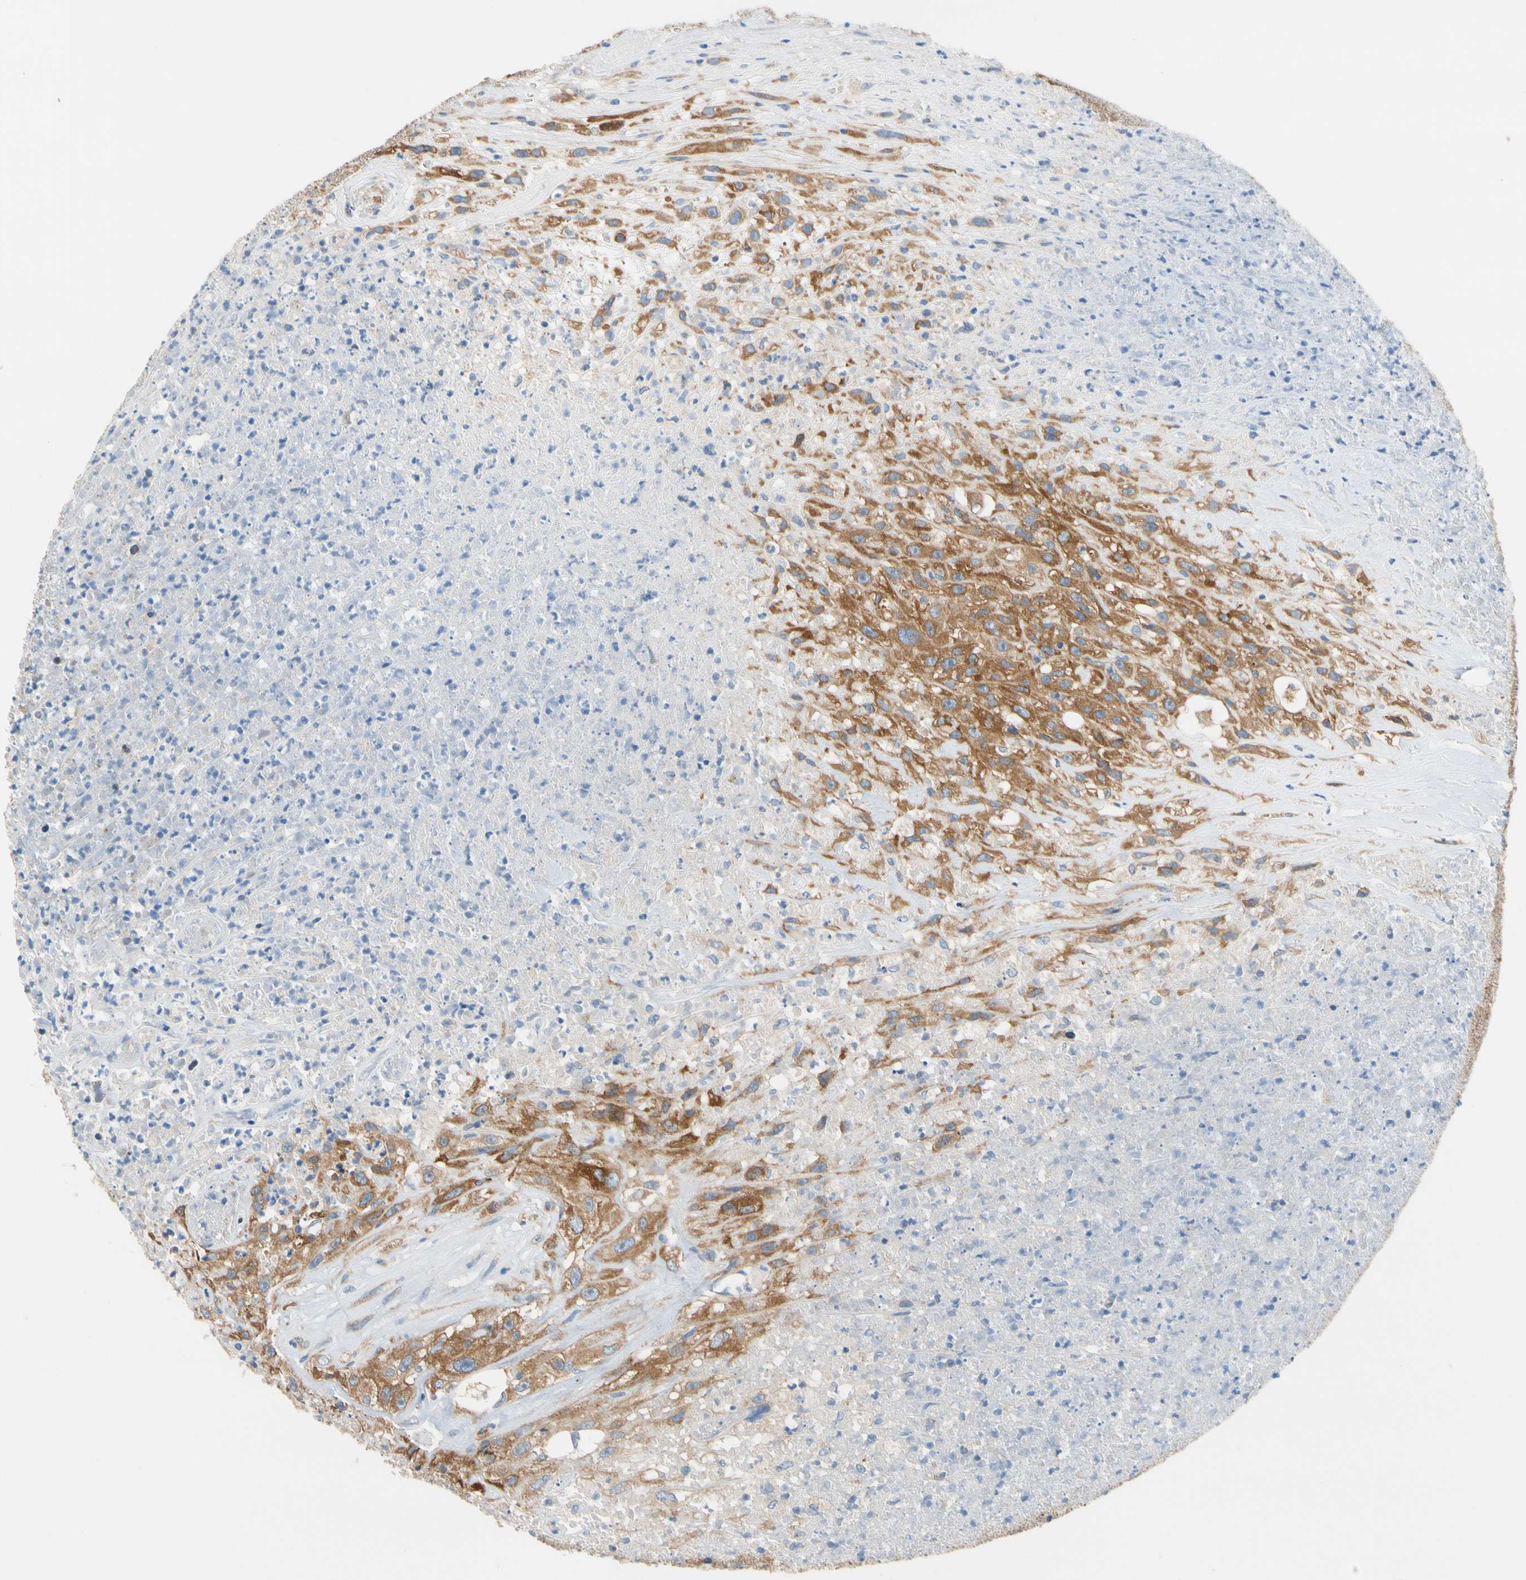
{"staining": {"intensity": "strong", "quantity": ">75%", "location": "cytoplasmic/membranous"}, "tissue": "urothelial cancer", "cell_type": "Tumor cells", "image_type": "cancer", "snomed": [{"axis": "morphology", "description": "Urothelial carcinoma, High grade"}, {"axis": "topography", "description": "Urinary bladder"}], "caption": "Urothelial carcinoma (high-grade) was stained to show a protein in brown. There is high levels of strong cytoplasmic/membranous staining in about >75% of tumor cells.", "gene": "GPHN", "patient": {"sex": "male", "age": 66}}